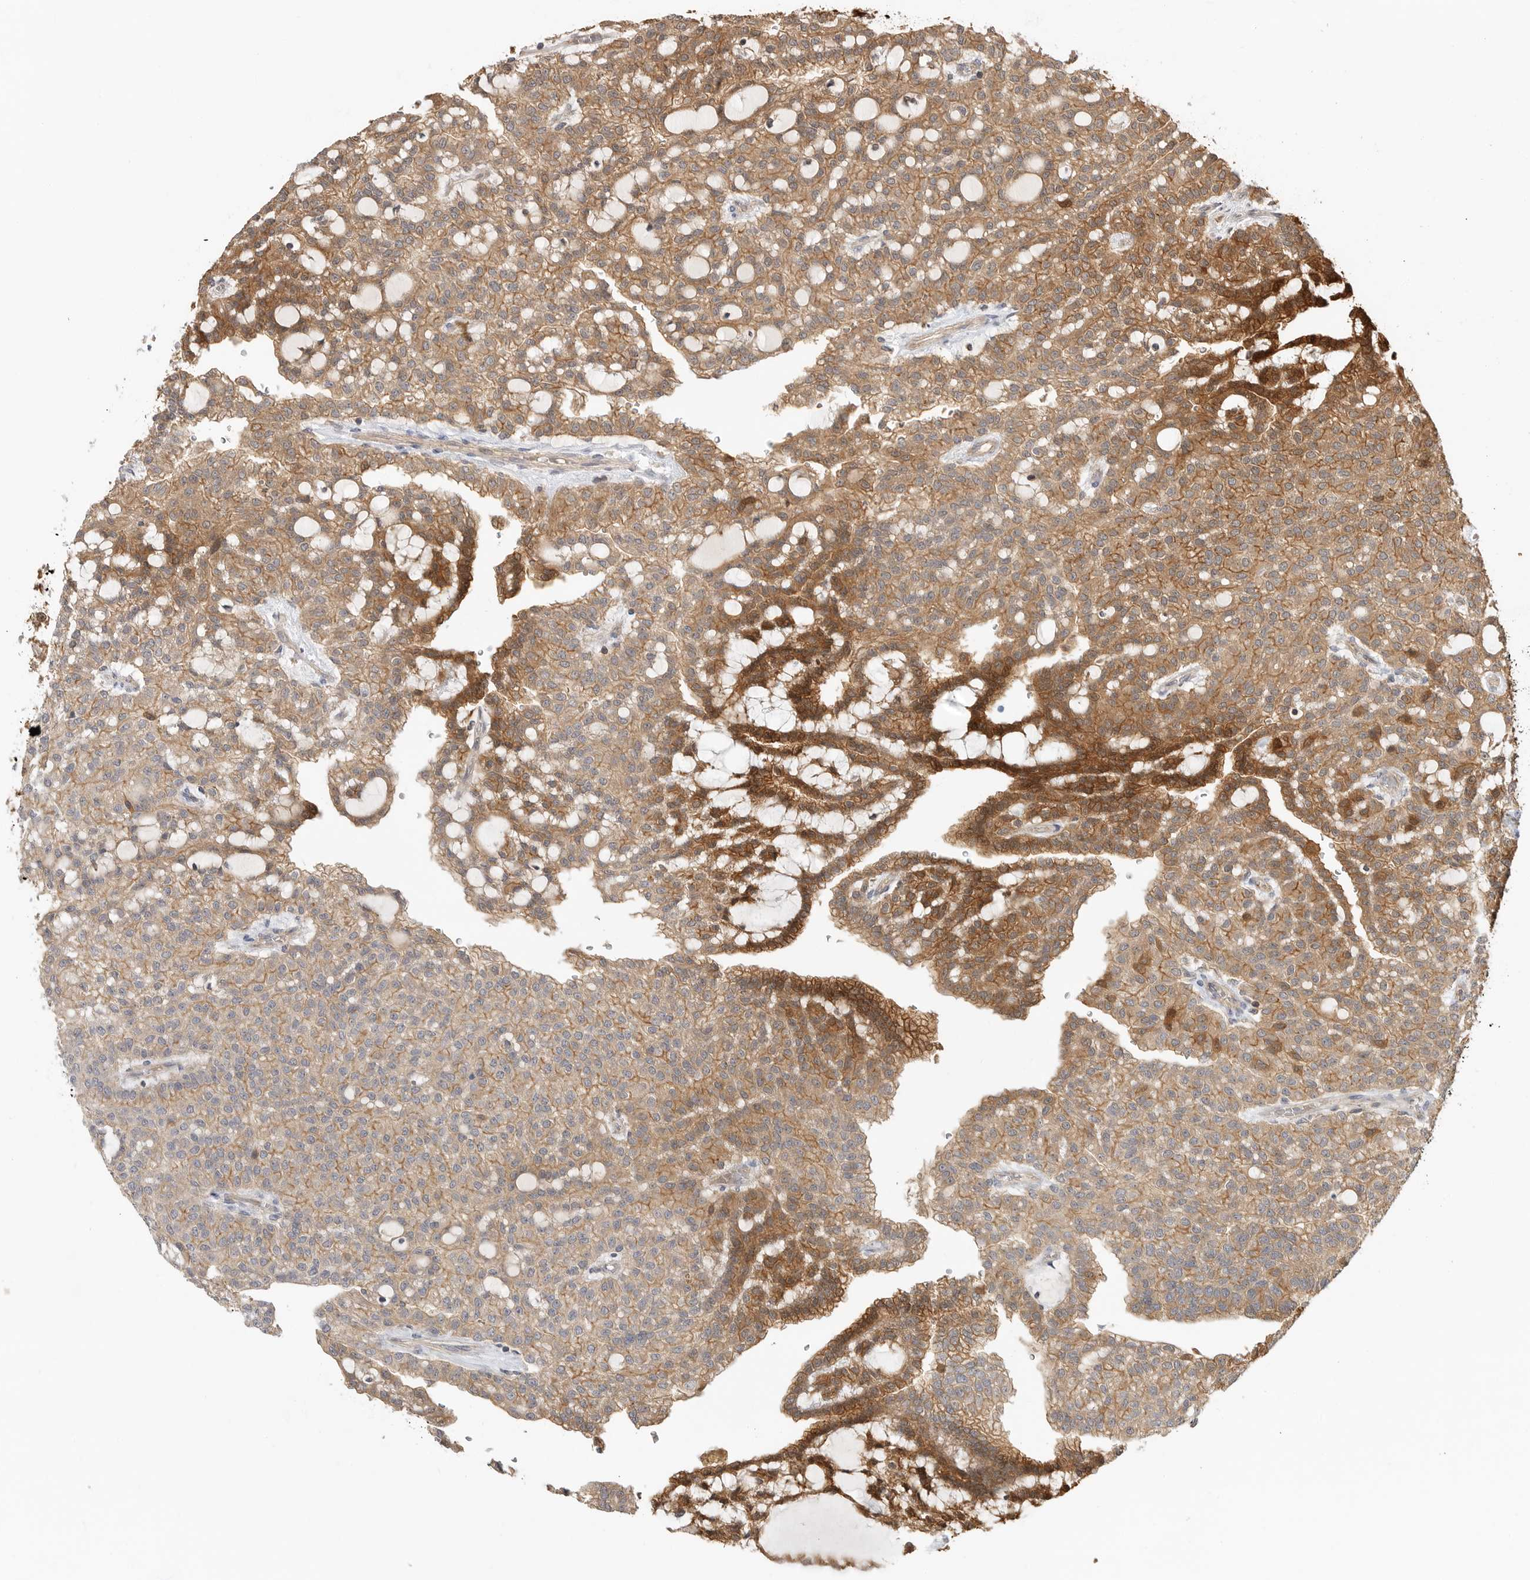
{"staining": {"intensity": "strong", "quantity": "<25%", "location": "cytoplasmic/membranous"}, "tissue": "renal cancer", "cell_type": "Tumor cells", "image_type": "cancer", "snomed": [{"axis": "morphology", "description": "Adenocarcinoma, NOS"}, {"axis": "topography", "description": "Kidney"}], "caption": "Immunohistochemical staining of human renal cancer (adenocarcinoma) exhibits medium levels of strong cytoplasmic/membranous protein positivity in about <25% of tumor cells. (Stains: DAB (3,3'-diaminobenzidine) in brown, nuclei in blue, Microscopy: brightfield microscopy at high magnification).", "gene": "CLDN12", "patient": {"sex": "male", "age": 63}}